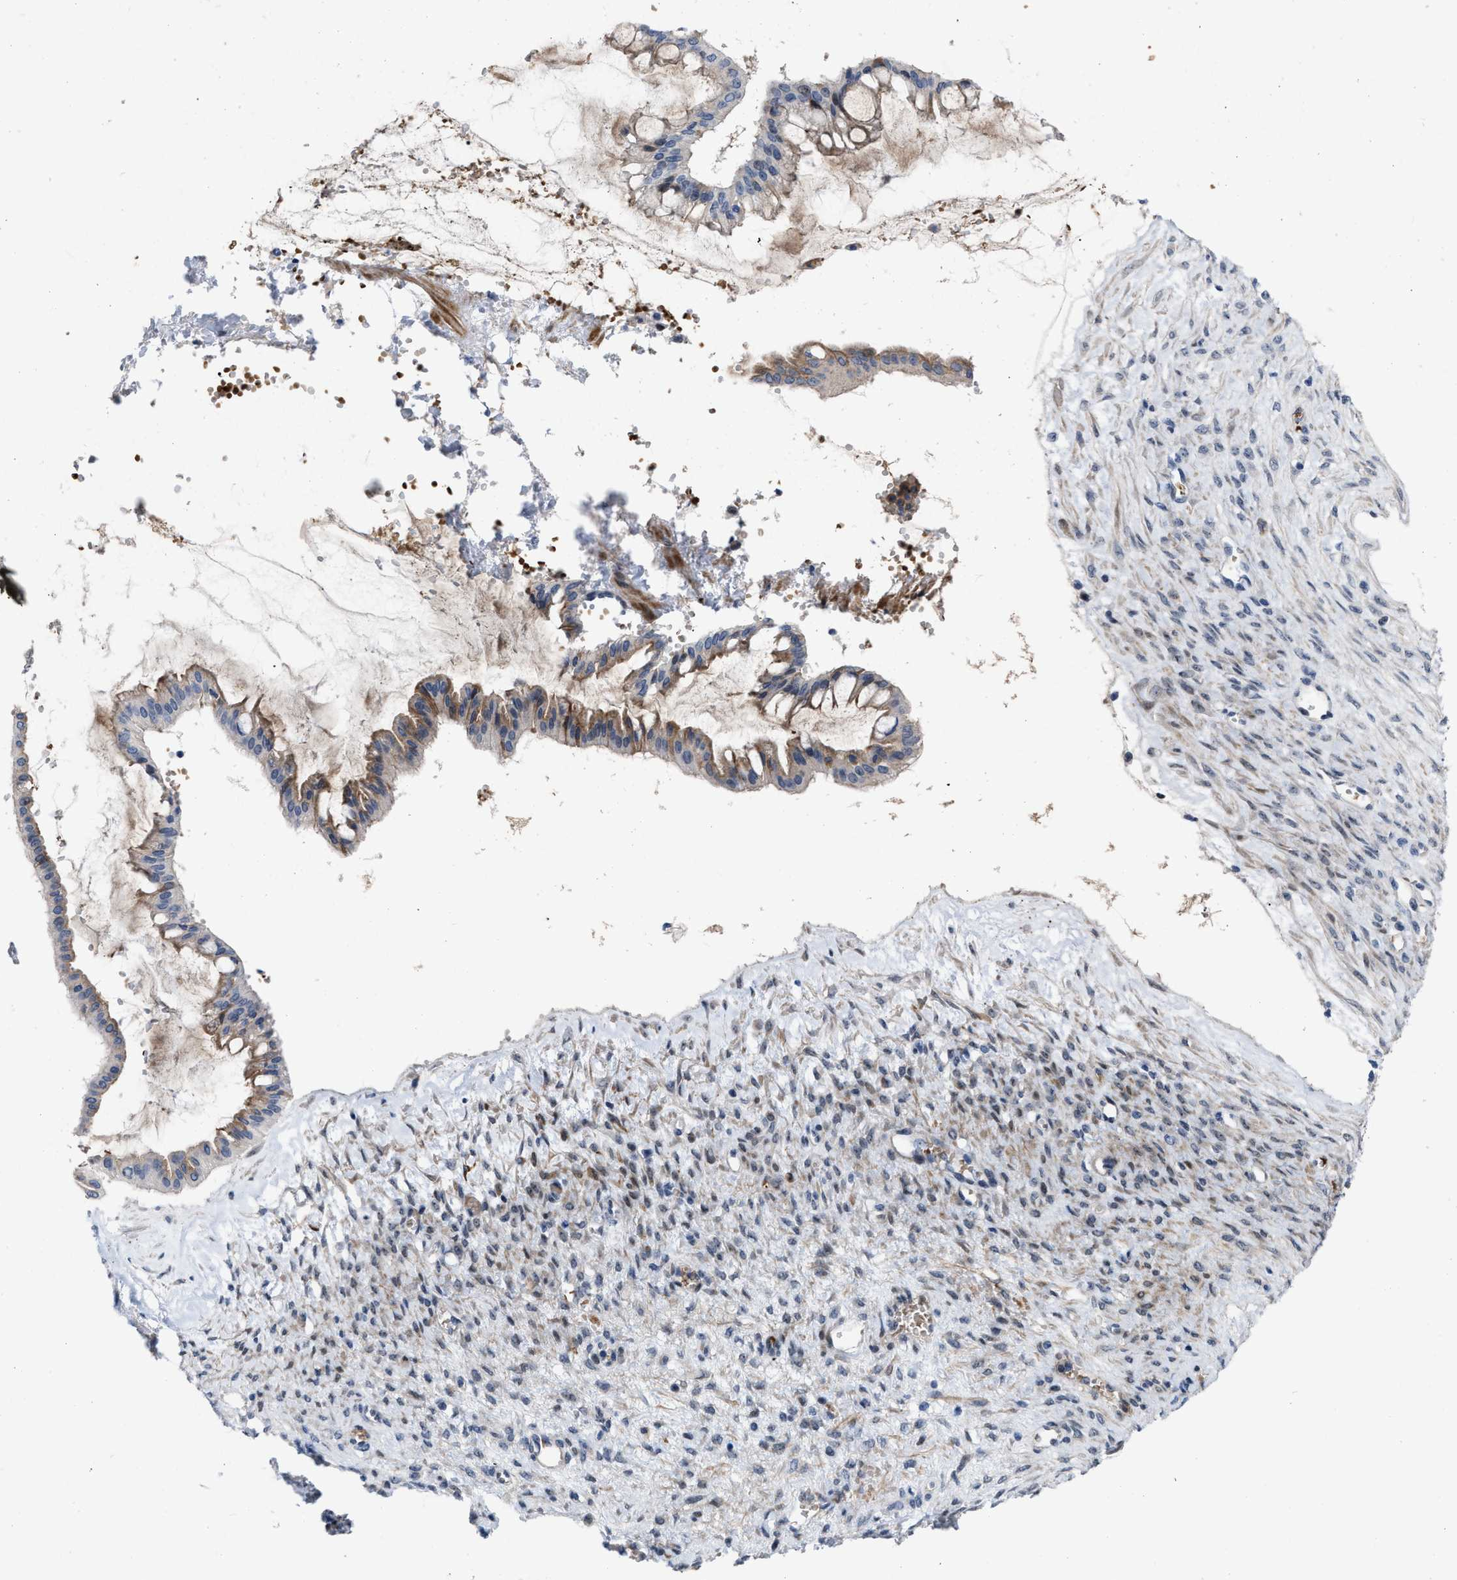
{"staining": {"intensity": "moderate", "quantity": "25%-75%", "location": "cytoplasmic/membranous"}, "tissue": "ovarian cancer", "cell_type": "Tumor cells", "image_type": "cancer", "snomed": [{"axis": "morphology", "description": "Cystadenocarcinoma, mucinous, NOS"}, {"axis": "topography", "description": "Ovary"}], "caption": "The photomicrograph displays a brown stain indicating the presence of a protein in the cytoplasmic/membranous of tumor cells in ovarian mucinous cystadenocarcinoma.", "gene": "POLR1F", "patient": {"sex": "female", "age": 73}}